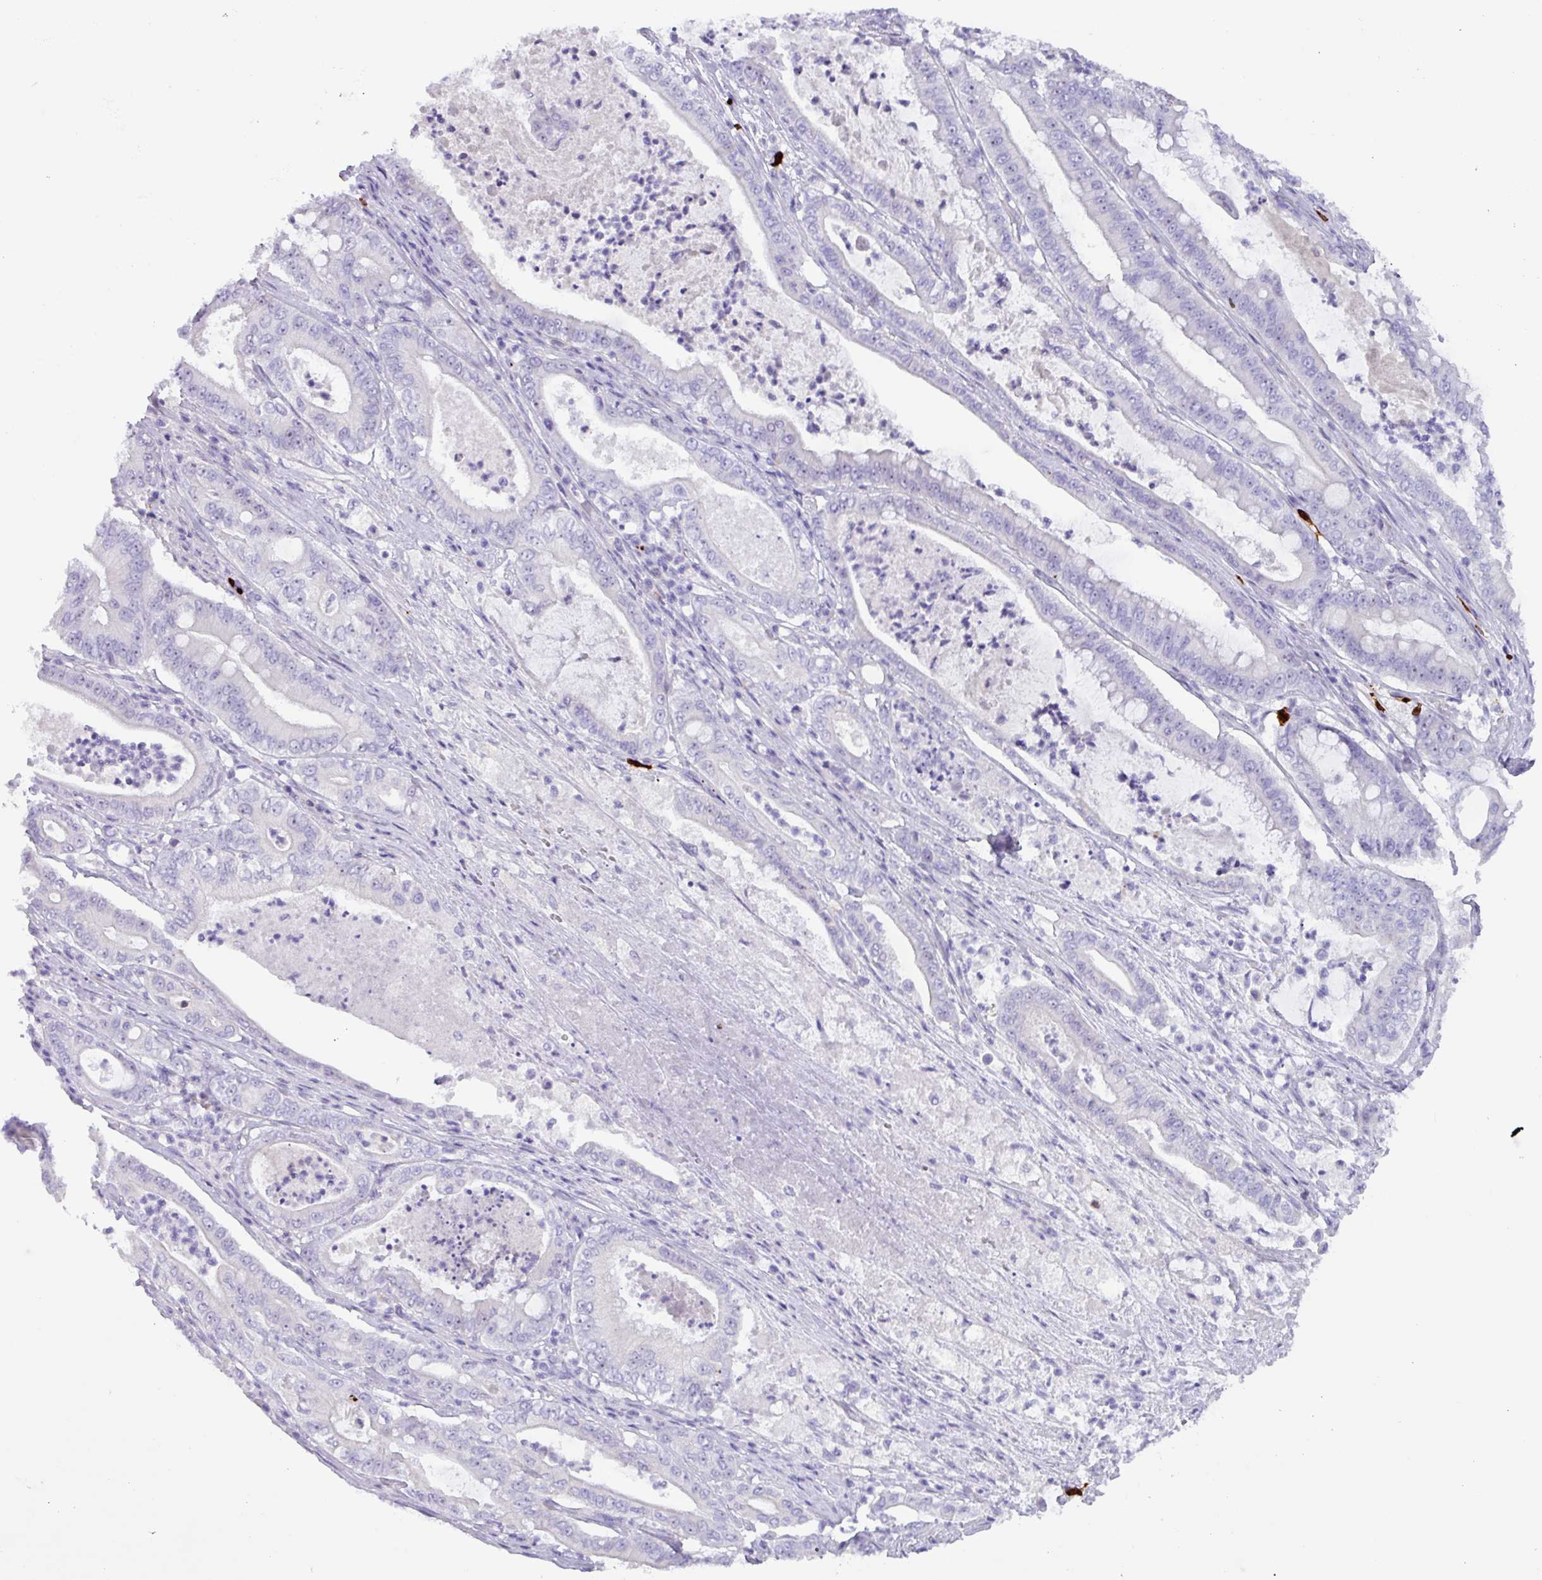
{"staining": {"intensity": "negative", "quantity": "none", "location": "none"}, "tissue": "pancreatic cancer", "cell_type": "Tumor cells", "image_type": "cancer", "snomed": [{"axis": "morphology", "description": "Adenocarcinoma, NOS"}, {"axis": "topography", "description": "Pancreas"}], "caption": "Pancreatic cancer (adenocarcinoma) stained for a protein using immunohistochemistry exhibits no staining tumor cells.", "gene": "MRM2", "patient": {"sex": "male", "age": 71}}